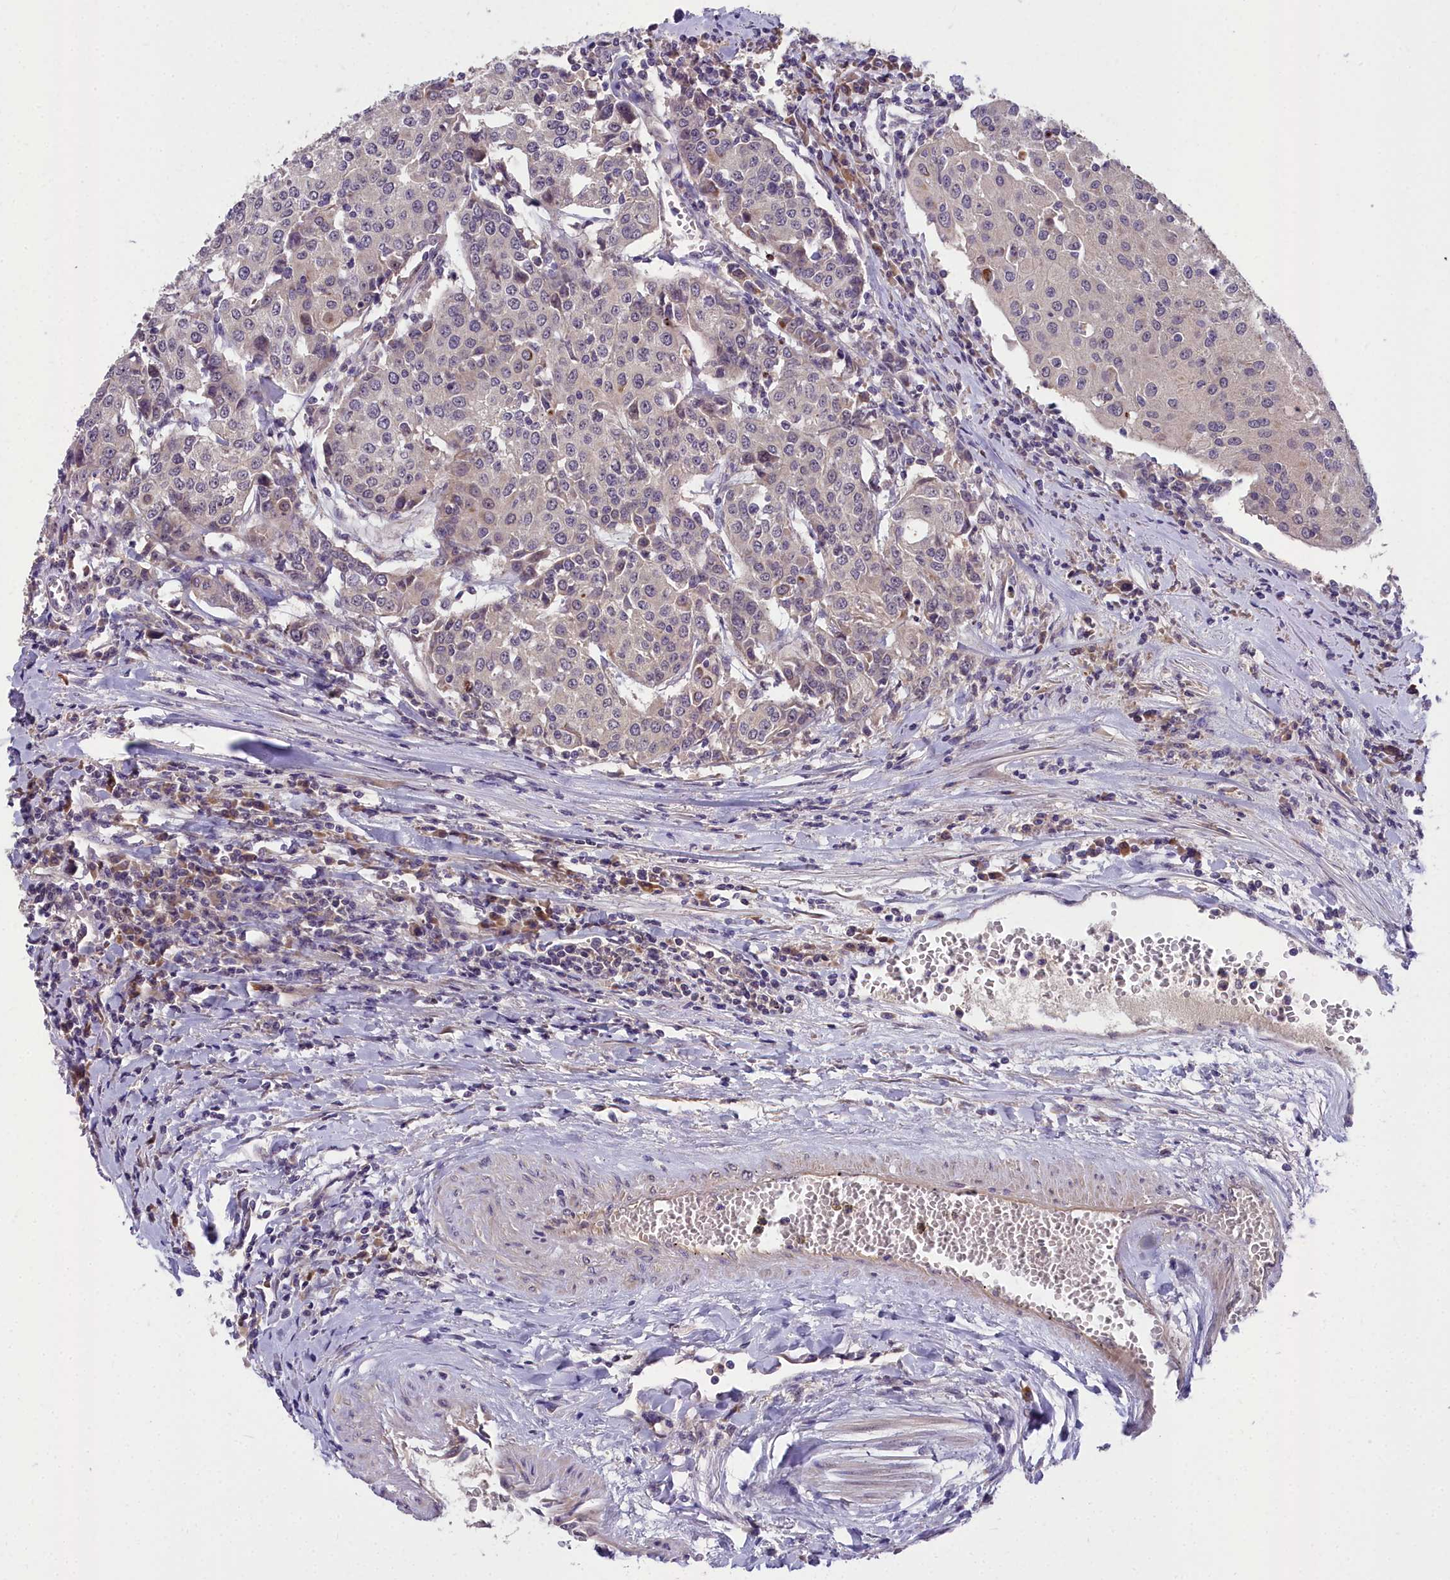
{"staining": {"intensity": "negative", "quantity": "none", "location": "none"}, "tissue": "urothelial cancer", "cell_type": "Tumor cells", "image_type": "cancer", "snomed": [{"axis": "morphology", "description": "Urothelial carcinoma, High grade"}, {"axis": "topography", "description": "Urinary bladder"}], "caption": "There is no significant staining in tumor cells of urothelial carcinoma (high-grade).", "gene": "ZNF333", "patient": {"sex": "female", "age": 85}}